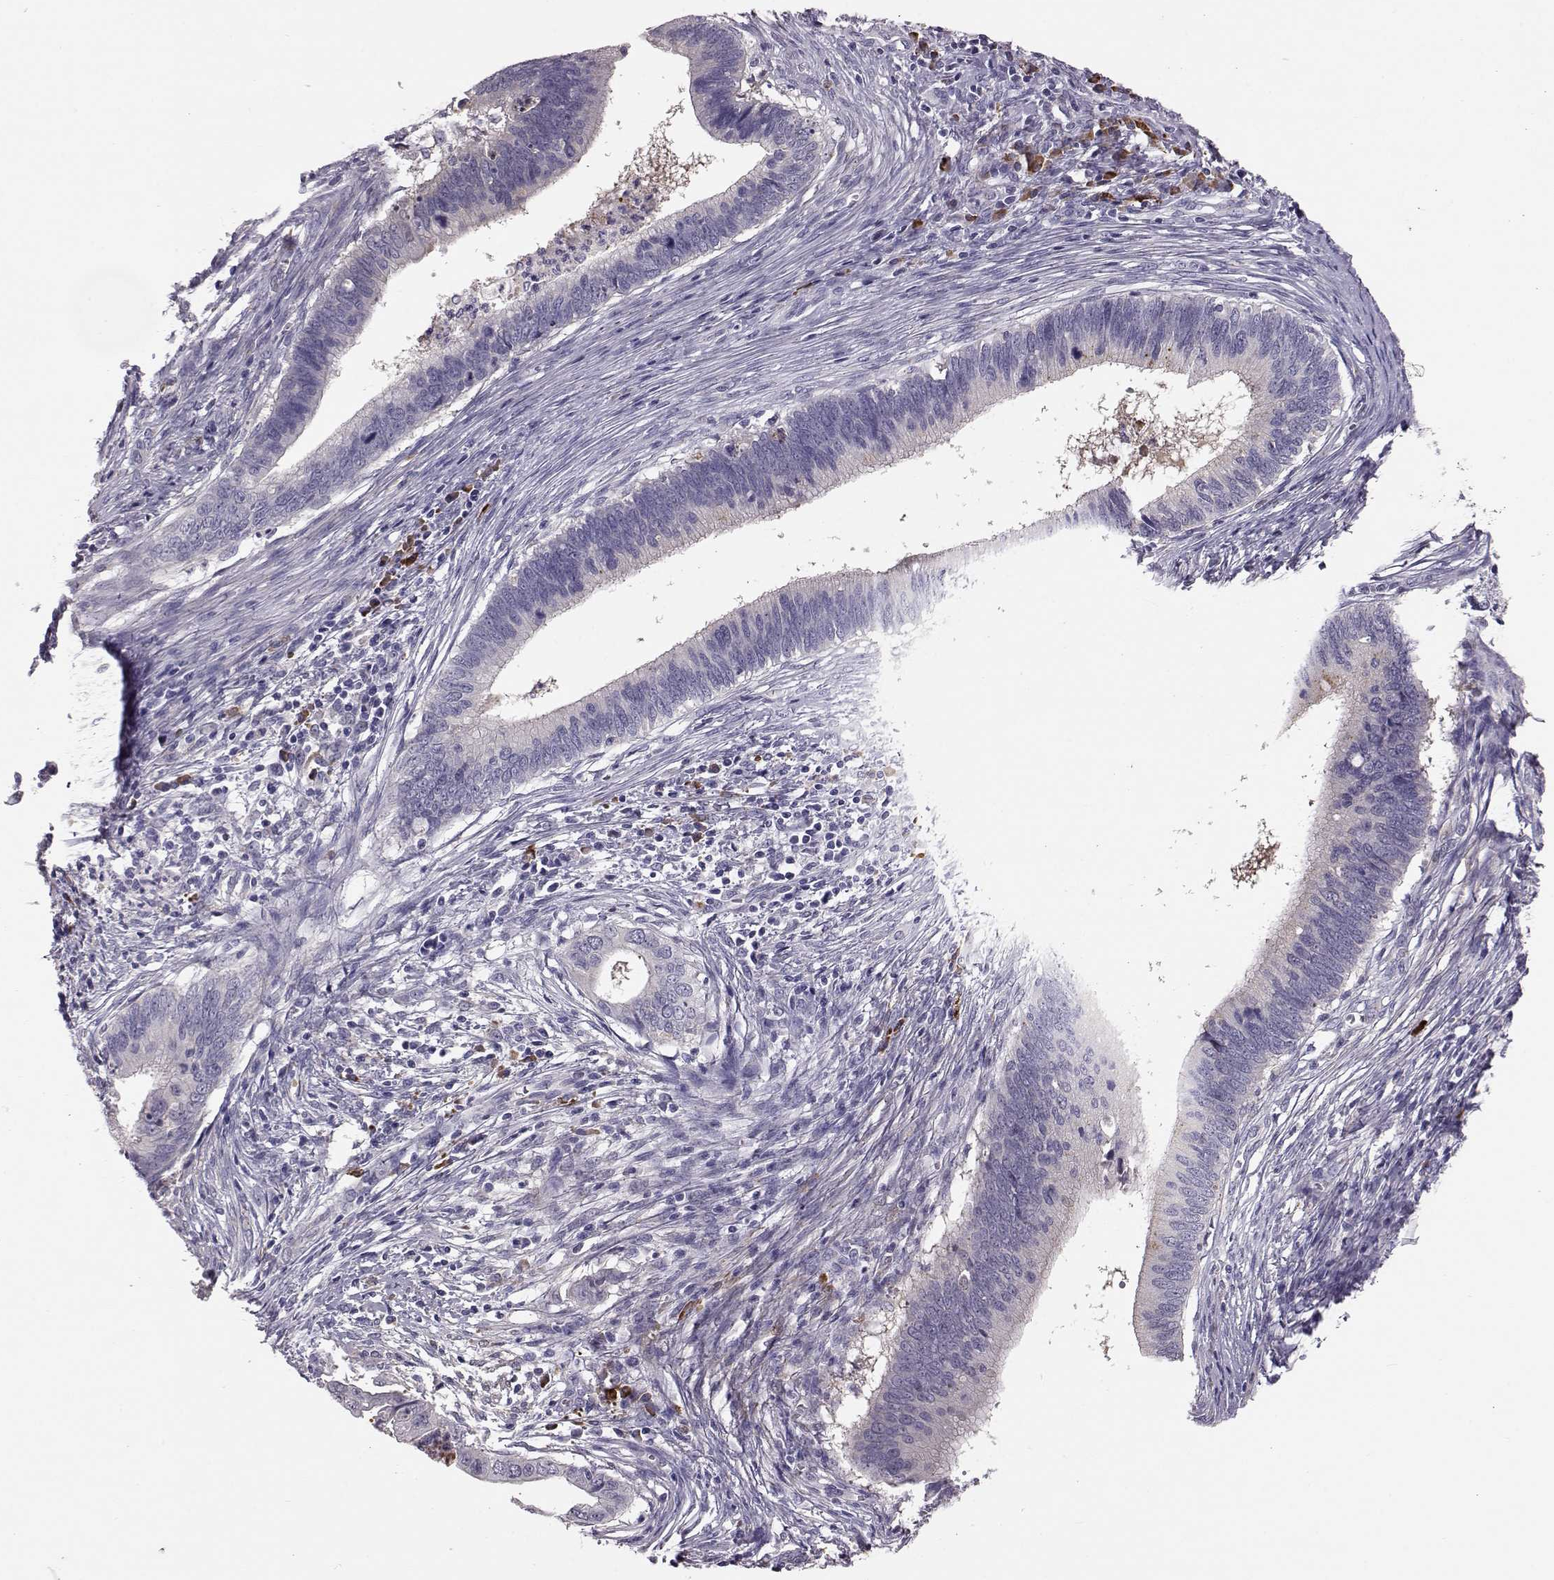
{"staining": {"intensity": "negative", "quantity": "none", "location": "none"}, "tissue": "cervical cancer", "cell_type": "Tumor cells", "image_type": "cancer", "snomed": [{"axis": "morphology", "description": "Adenocarcinoma, NOS"}, {"axis": "topography", "description": "Cervix"}], "caption": "Tumor cells are negative for brown protein staining in cervical cancer.", "gene": "ADGRG5", "patient": {"sex": "female", "age": 42}}